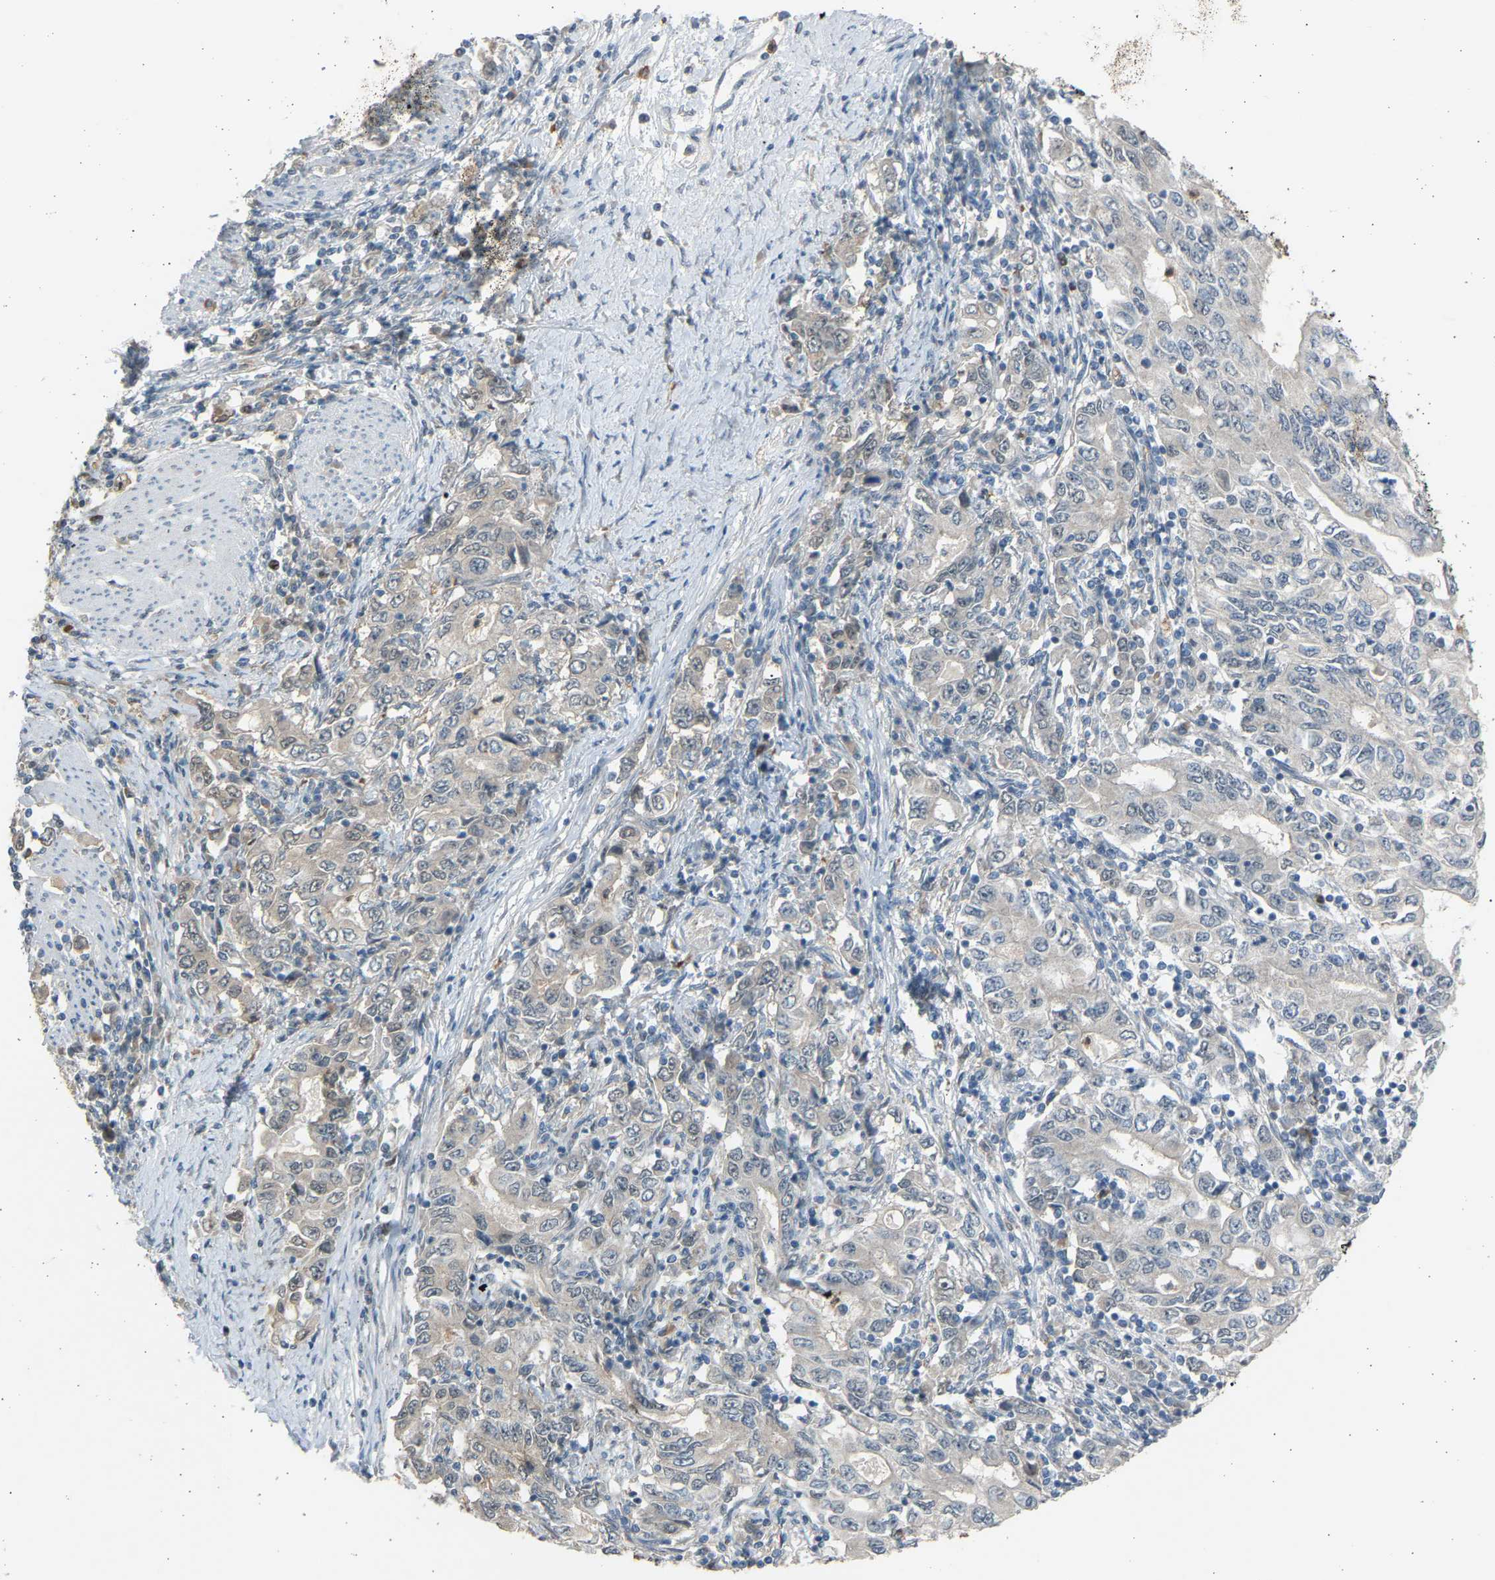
{"staining": {"intensity": "weak", "quantity": "<25%", "location": "cytoplasmic/membranous"}, "tissue": "stomach cancer", "cell_type": "Tumor cells", "image_type": "cancer", "snomed": [{"axis": "morphology", "description": "Adenocarcinoma, NOS"}, {"axis": "topography", "description": "Stomach, lower"}], "caption": "The photomicrograph demonstrates no significant staining in tumor cells of stomach adenocarcinoma.", "gene": "BIRC2", "patient": {"sex": "female", "age": 72}}